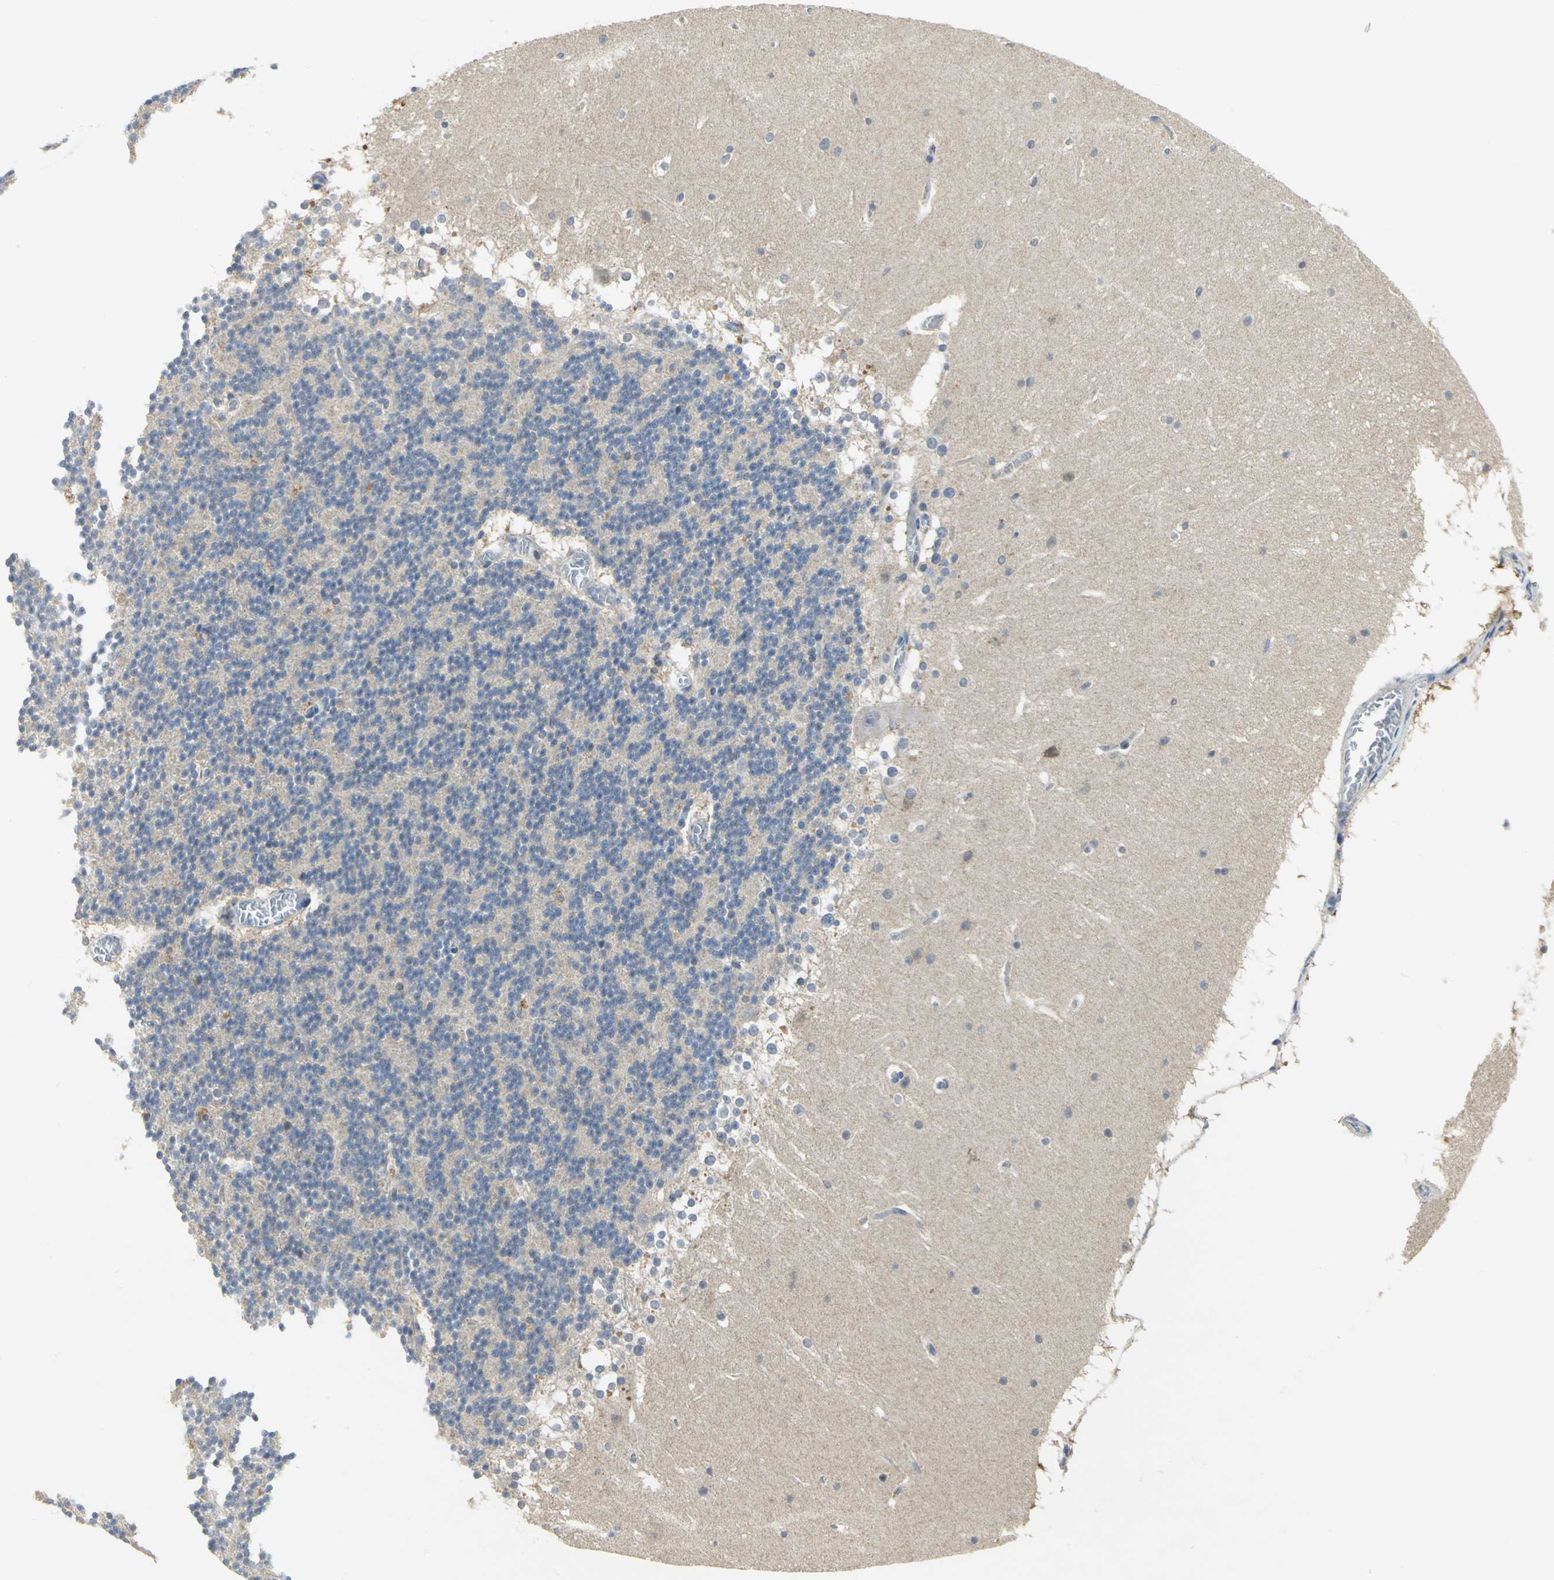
{"staining": {"intensity": "negative", "quantity": "none", "location": "none"}, "tissue": "cerebellum", "cell_type": "Cells in granular layer", "image_type": "normal", "snomed": [{"axis": "morphology", "description": "Normal tissue, NOS"}, {"axis": "topography", "description": "Cerebellum"}], "caption": "Cerebellum stained for a protein using immunohistochemistry exhibits no staining cells in granular layer.", "gene": "PPIA", "patient": {"sex": "female", "age": 19}}